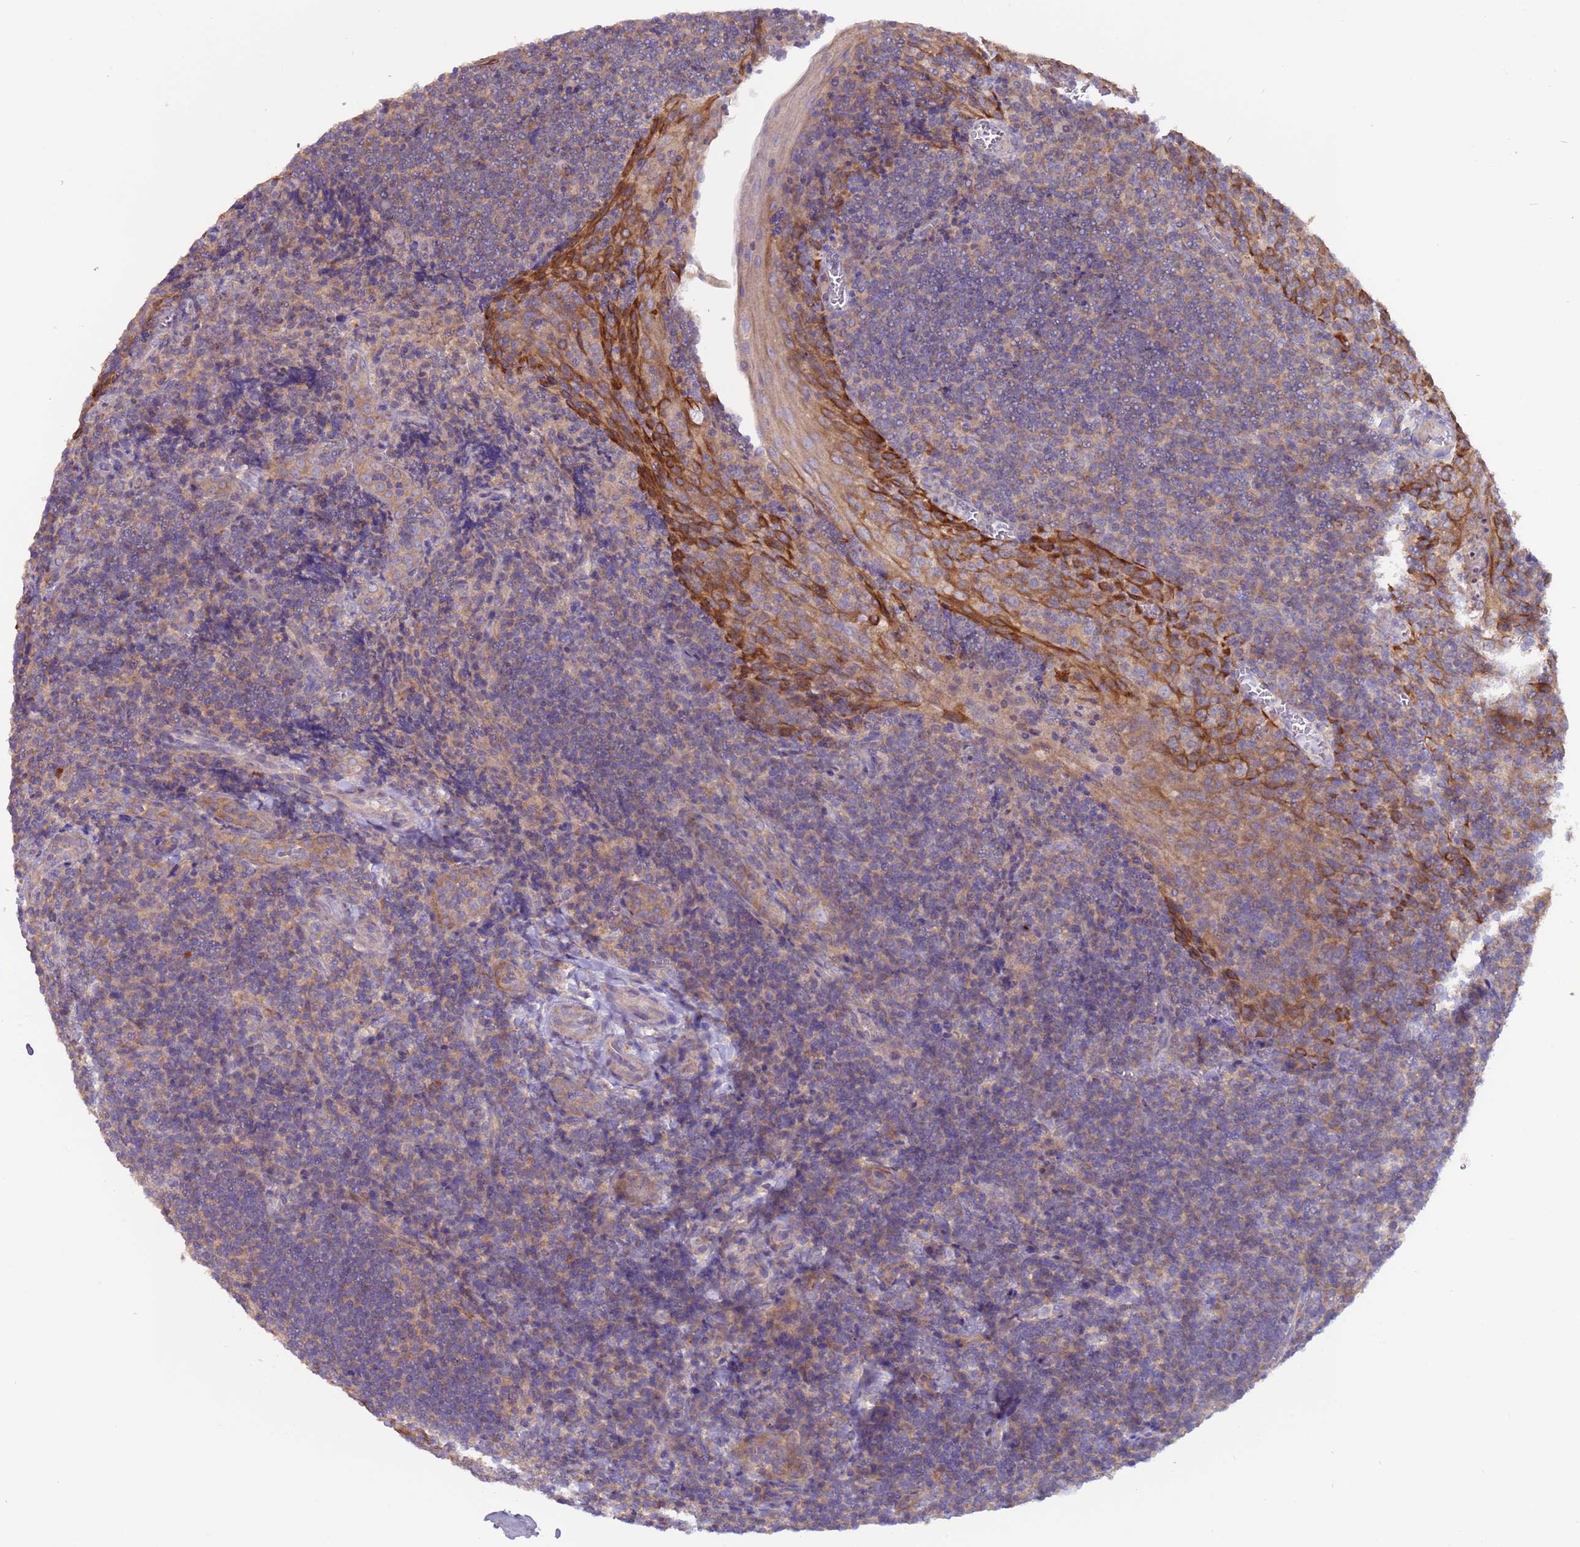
{"staining": {"intensity": "weak", "quantity": "<25%", "location": "cytoplasmic/membranous"}, "tissue": "tonsil", "cell_type": "Germinal center cells", "image_type": "normal", "snomed": [{"axis": "morphology", "description": "Normal tissue, NOS"}, {"axis": "topography", "description": "Tonsil"}], "caption": "Immunohistochemistry (IHC) micrograph of unremarkable tonsil: human tonsil stained with DAB reveals no significant protein positivity in germinal center cells. The staining is performed using DAB brown chromogen with nuclei counter-stained in using hematoxylin.", "gene": "UQCRQ", "patient": {"sex": "male", "age": 27}}